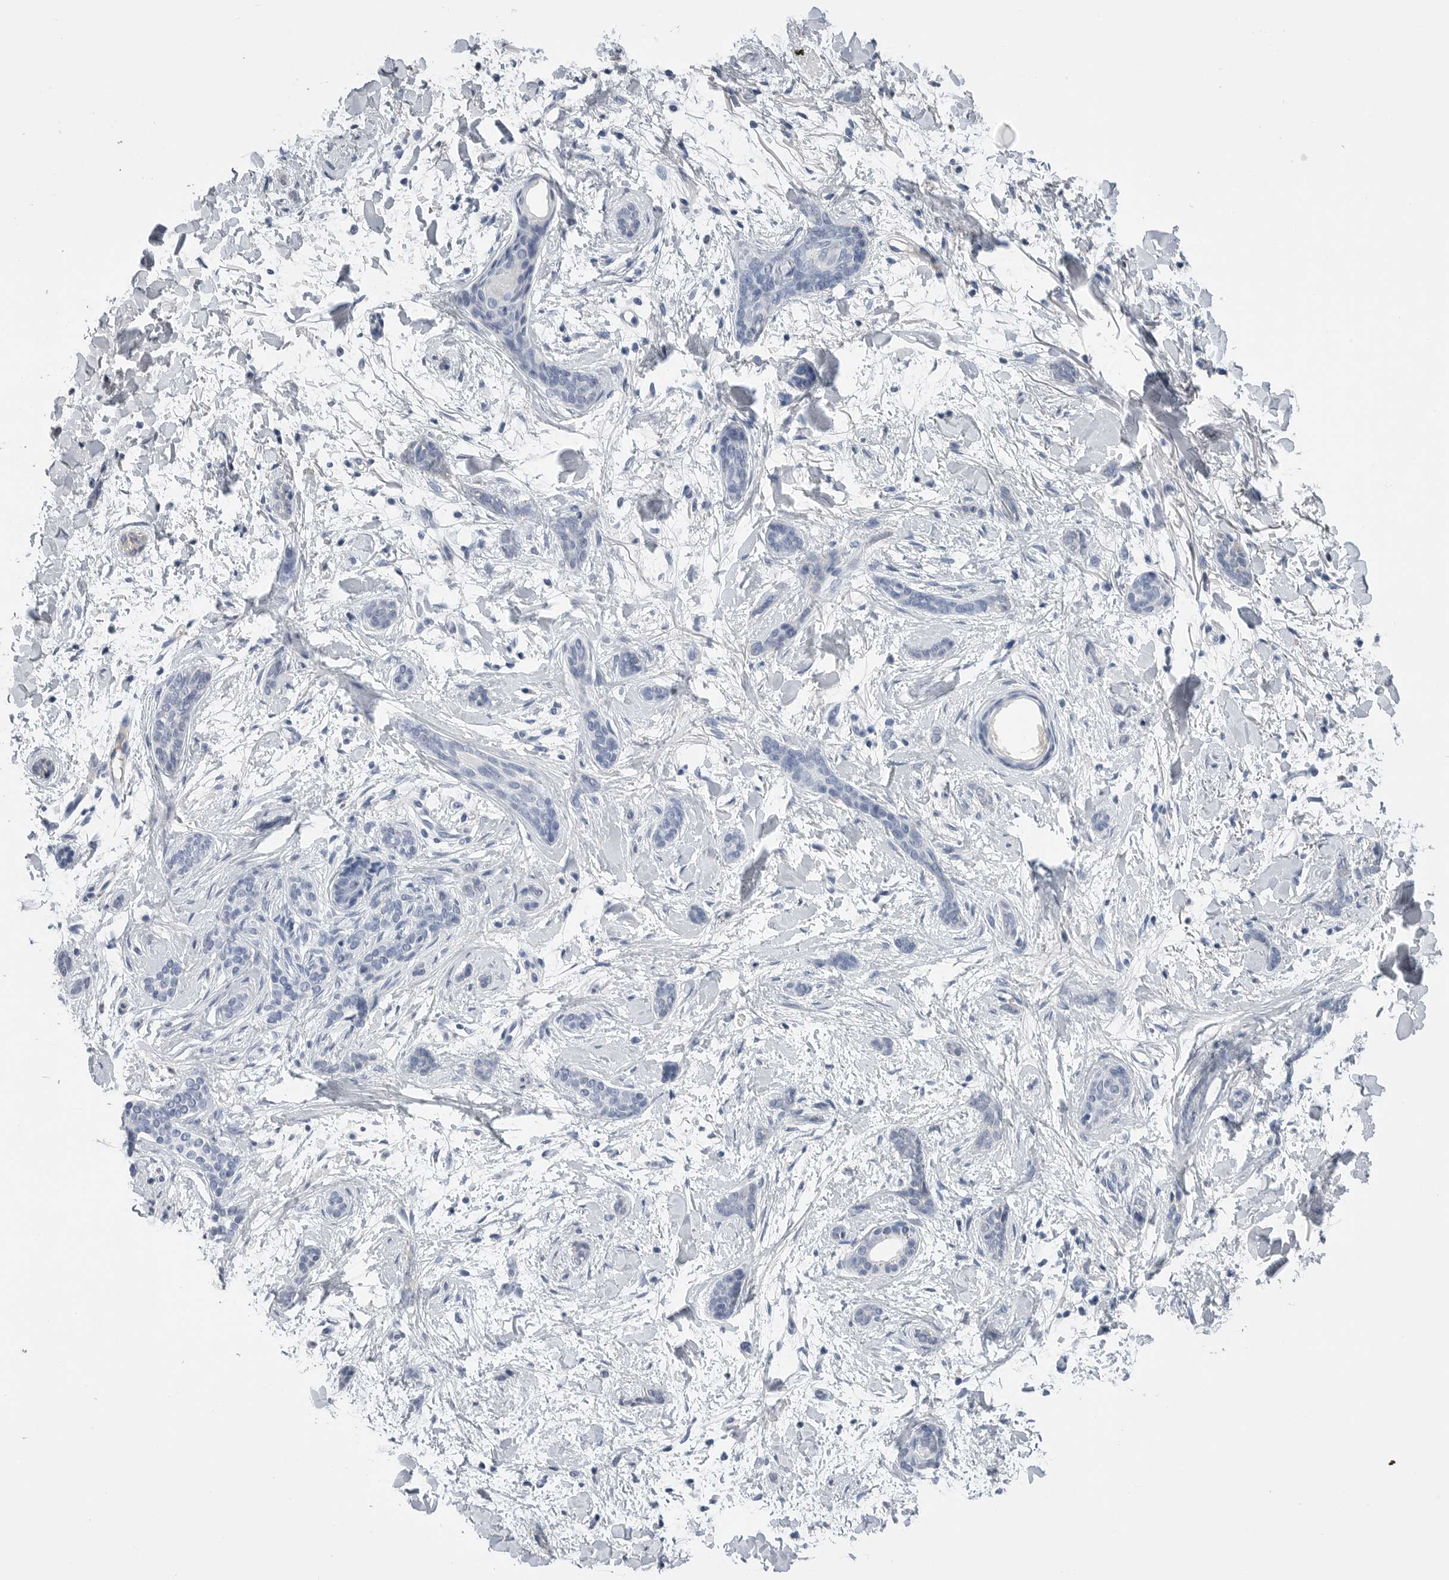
{"staining": {"intensity": "negative", "quantity": "none", "location": "none"}, "tissue": "skin cancer", "cell_type": "Tumor cells", "image_type": "cancer", "snomed": [{"axis": "morphology", "description": "Basal cell carcinoma"}, {"axis": "morphology", "description": "Adnexal tumor, benign"}, {"axis": "topography", "description": "Skin"}], "caption": "DAB (3,3'-diaminobenzidine) immunohistochemical staining of skin basal cell carcinoma demonstrates no significant positivity in tumor cells.", "gene": "FABP6", "patient": {"sex": "female", "age": 42}}